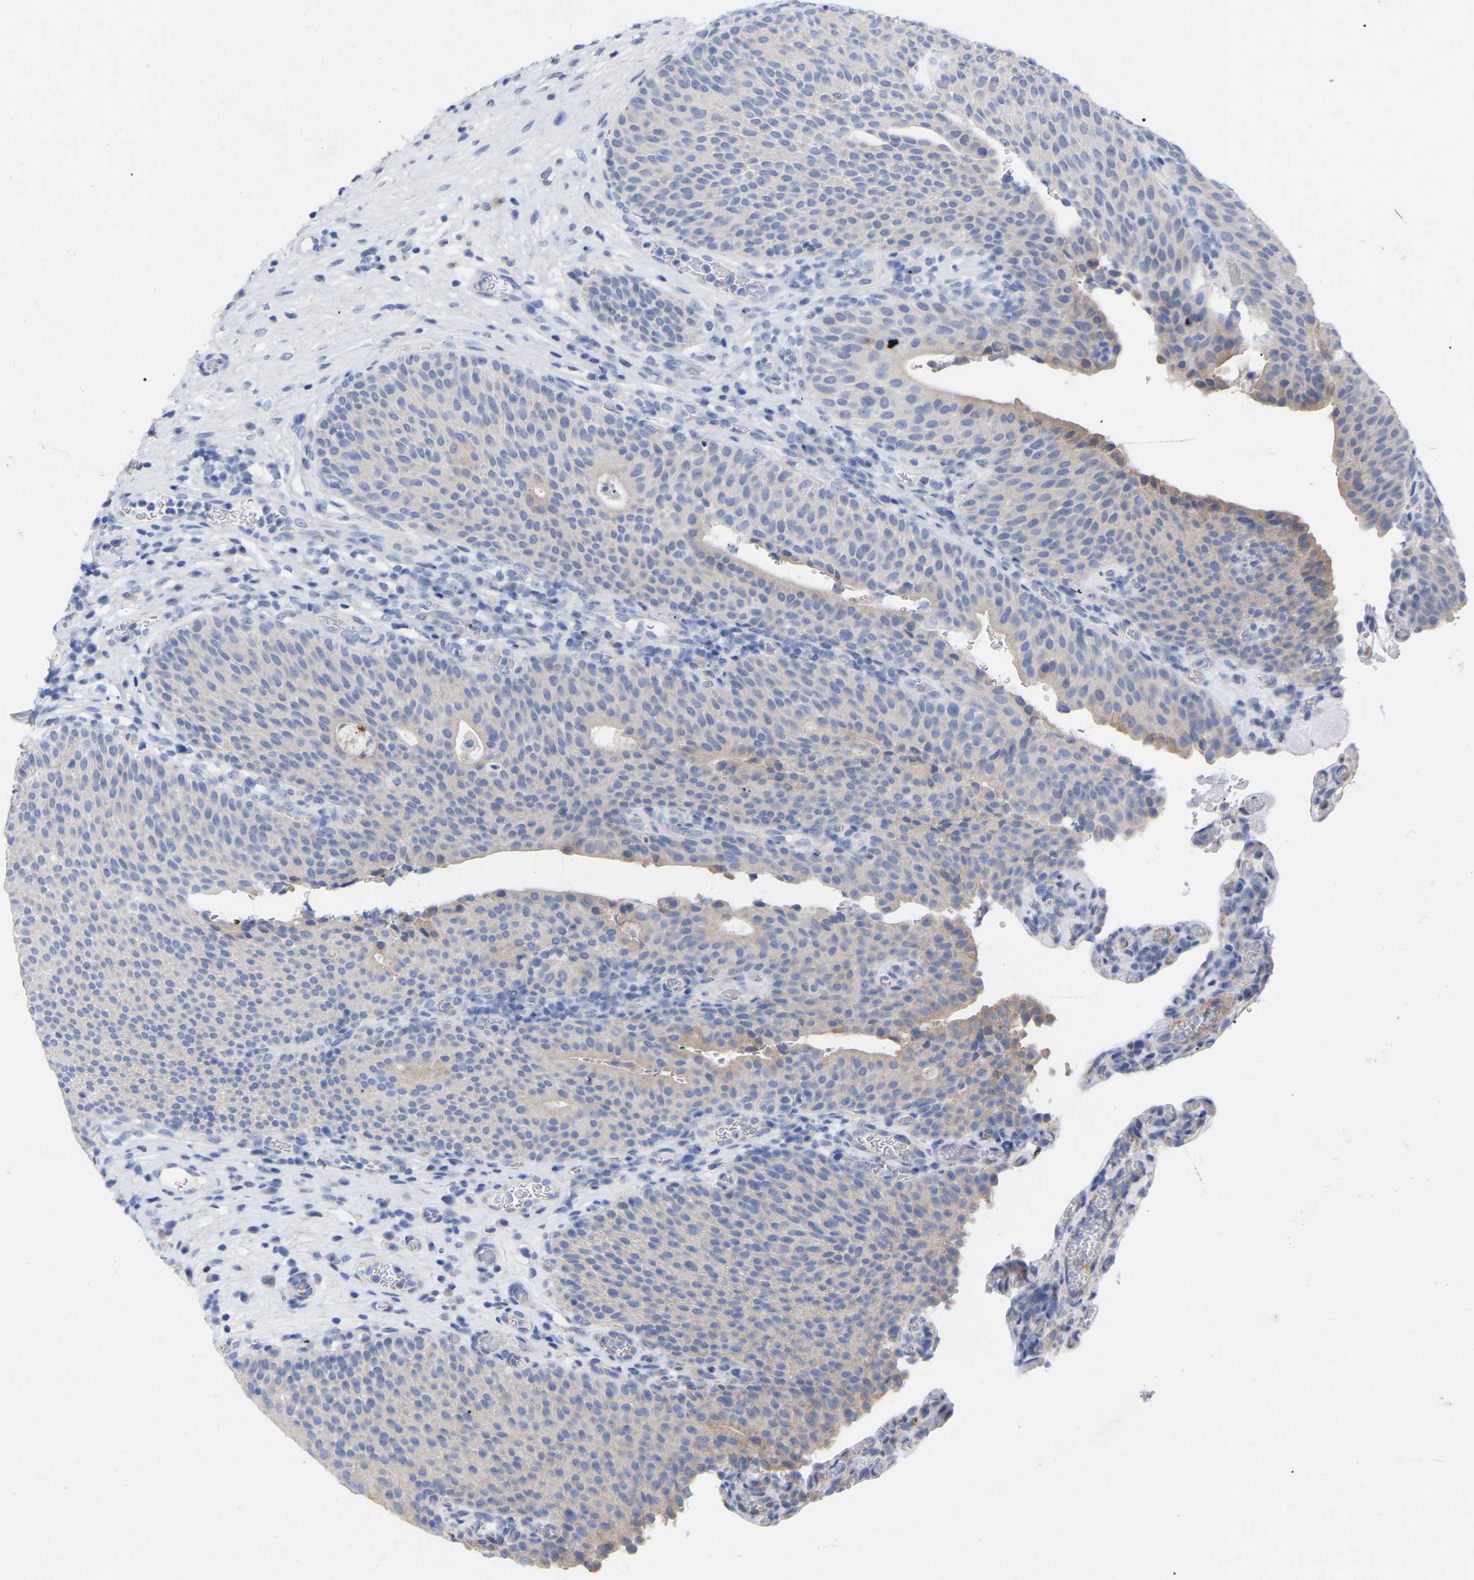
{"staining": {"intensity": "weak", "quantity": "<25%", "location": "cytoplasmic/membranous"}, "tissue": "urothelial cancer", "cell_type": "Tumor cells", "image_type": "cancer", "snomed": [{"axis": "morphology", "description": "Urothelial carcinoma, High grade"}, {"axis": "topography", "description": "Urinary bladder"}], "caption": "IHC of human urothelial cancer exhibits no positivity in tumor cells. Nuclei are stained in blue.", "gene": "STRIP2", "patient": {"sex": "male", "age": 74}}